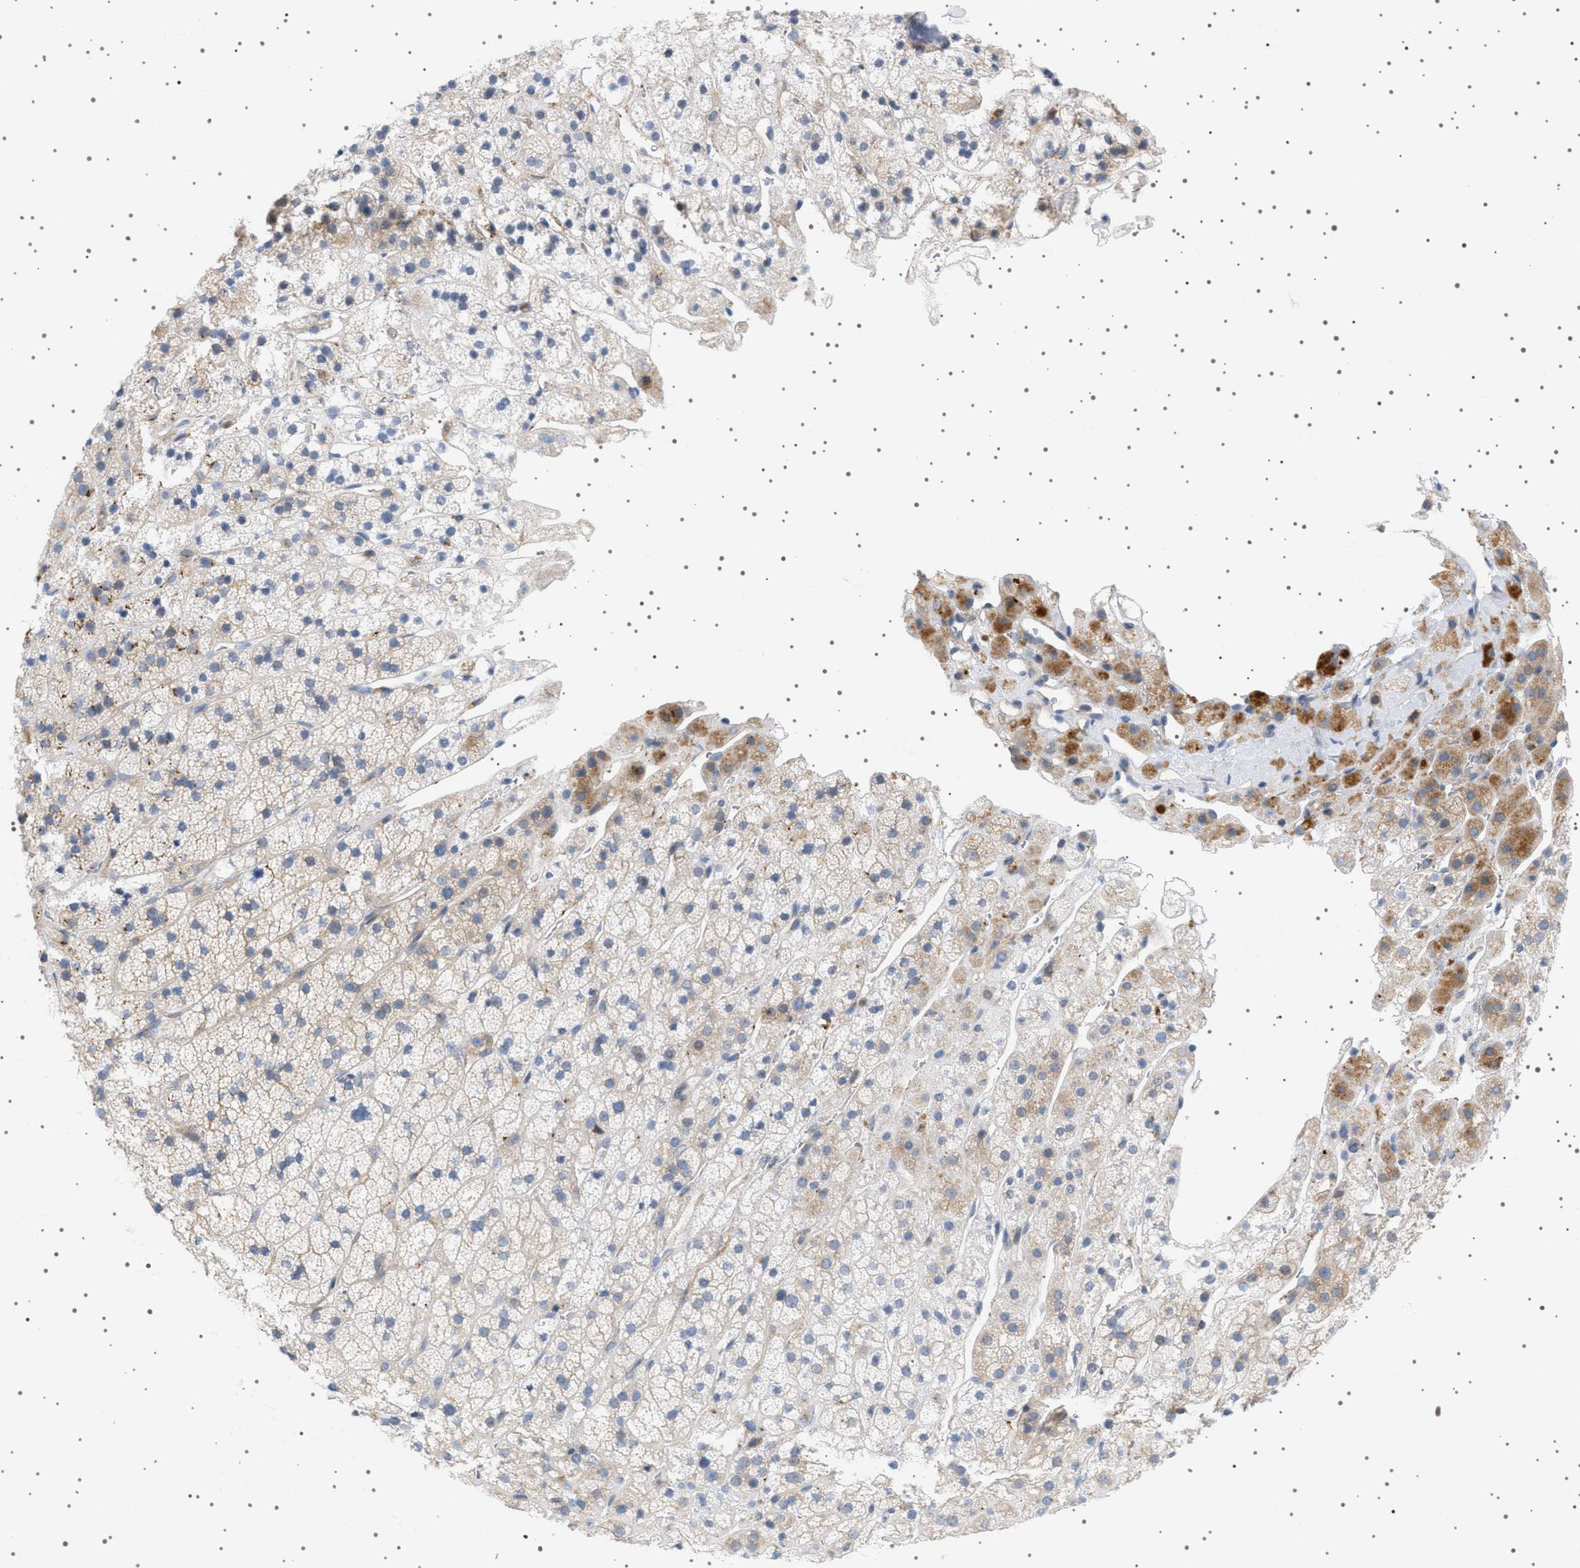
{"staining": {"intensity": "moderate", "quantity": "<25%", "location": "cytoplasmic/membranous"}, "tissue": "adrenal gland", "cell_type": "Glandular cells", "image_type": "normal", "snomed": [{"axis": "morphology", "description": "Normal tissue, NOS"}, {"axis": "topography", "description": "Adrenal gland"}], "caption": "DAB (3,3'-diaminobenzidine) immunohistochemical staining of normal adrenal gland demonstrates moderate cytoplasmic/membranous protein positivity in approximately <25% of glandular cells. The protein is stained brown, and the nuclei are stained in blue (DAB IHC with brightfield microscopy, high magnification).", "gene": "ADCY10", "patient": {"sex": "male", "age": 56}}